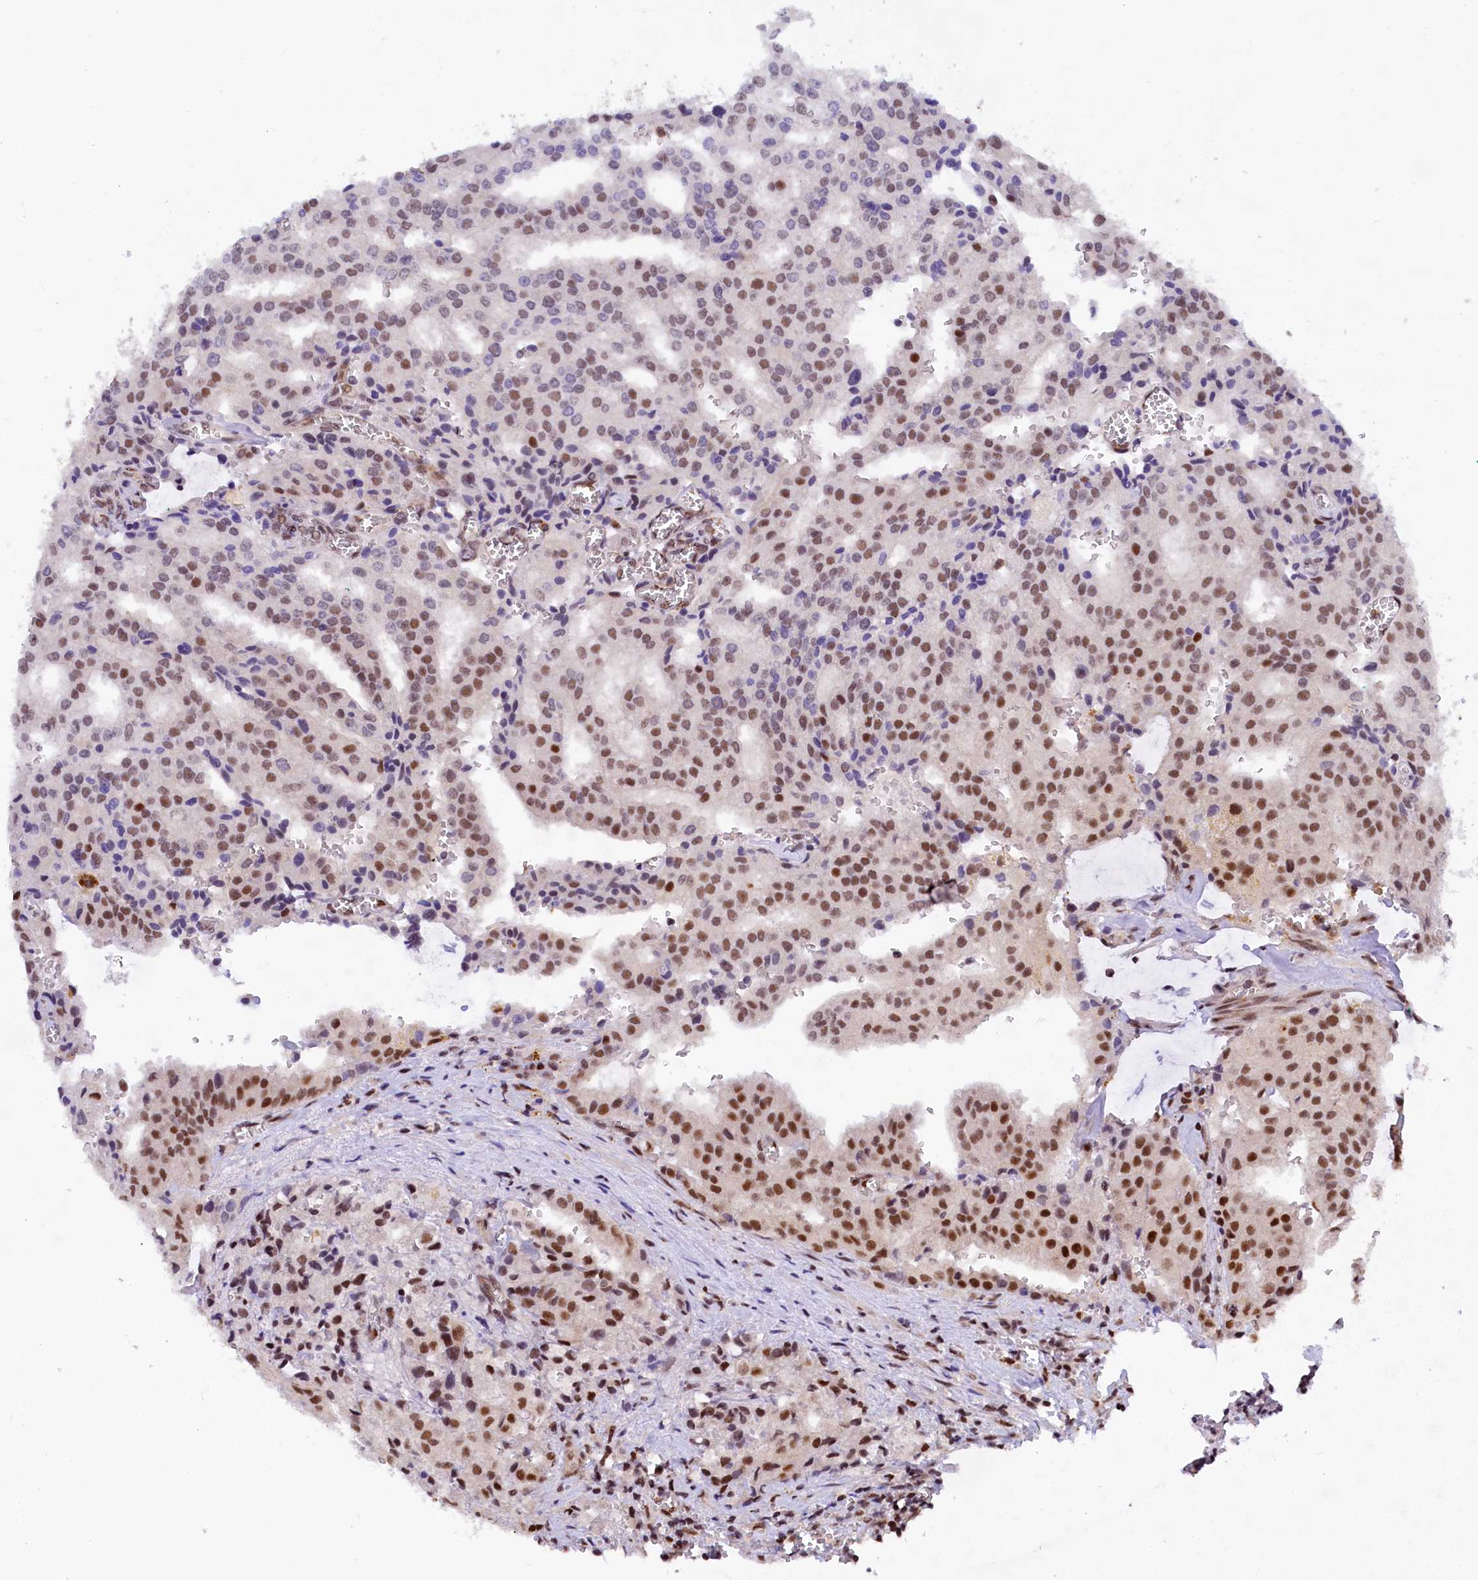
{"staining": {"intensity": "strong", "quantity": "25%-75%", "location": "nuclear"}, "tissue": "prostate cancer", "cell_type": "Tumor cells", "image_type": "cancer", "snomed": [{"axis": "morphology", "description": "Adenocarcinoma, High grade"}, {"axis": "topography", "description": "Prostate"}], "caption": "Protein staining of prostate adenocarcinoma (high-grade) tissue shows strong nuclear staining in about 25%-75% of tumor cells.", "gene": "ADIG", "patient": {"sex": "male", "age": 68}}